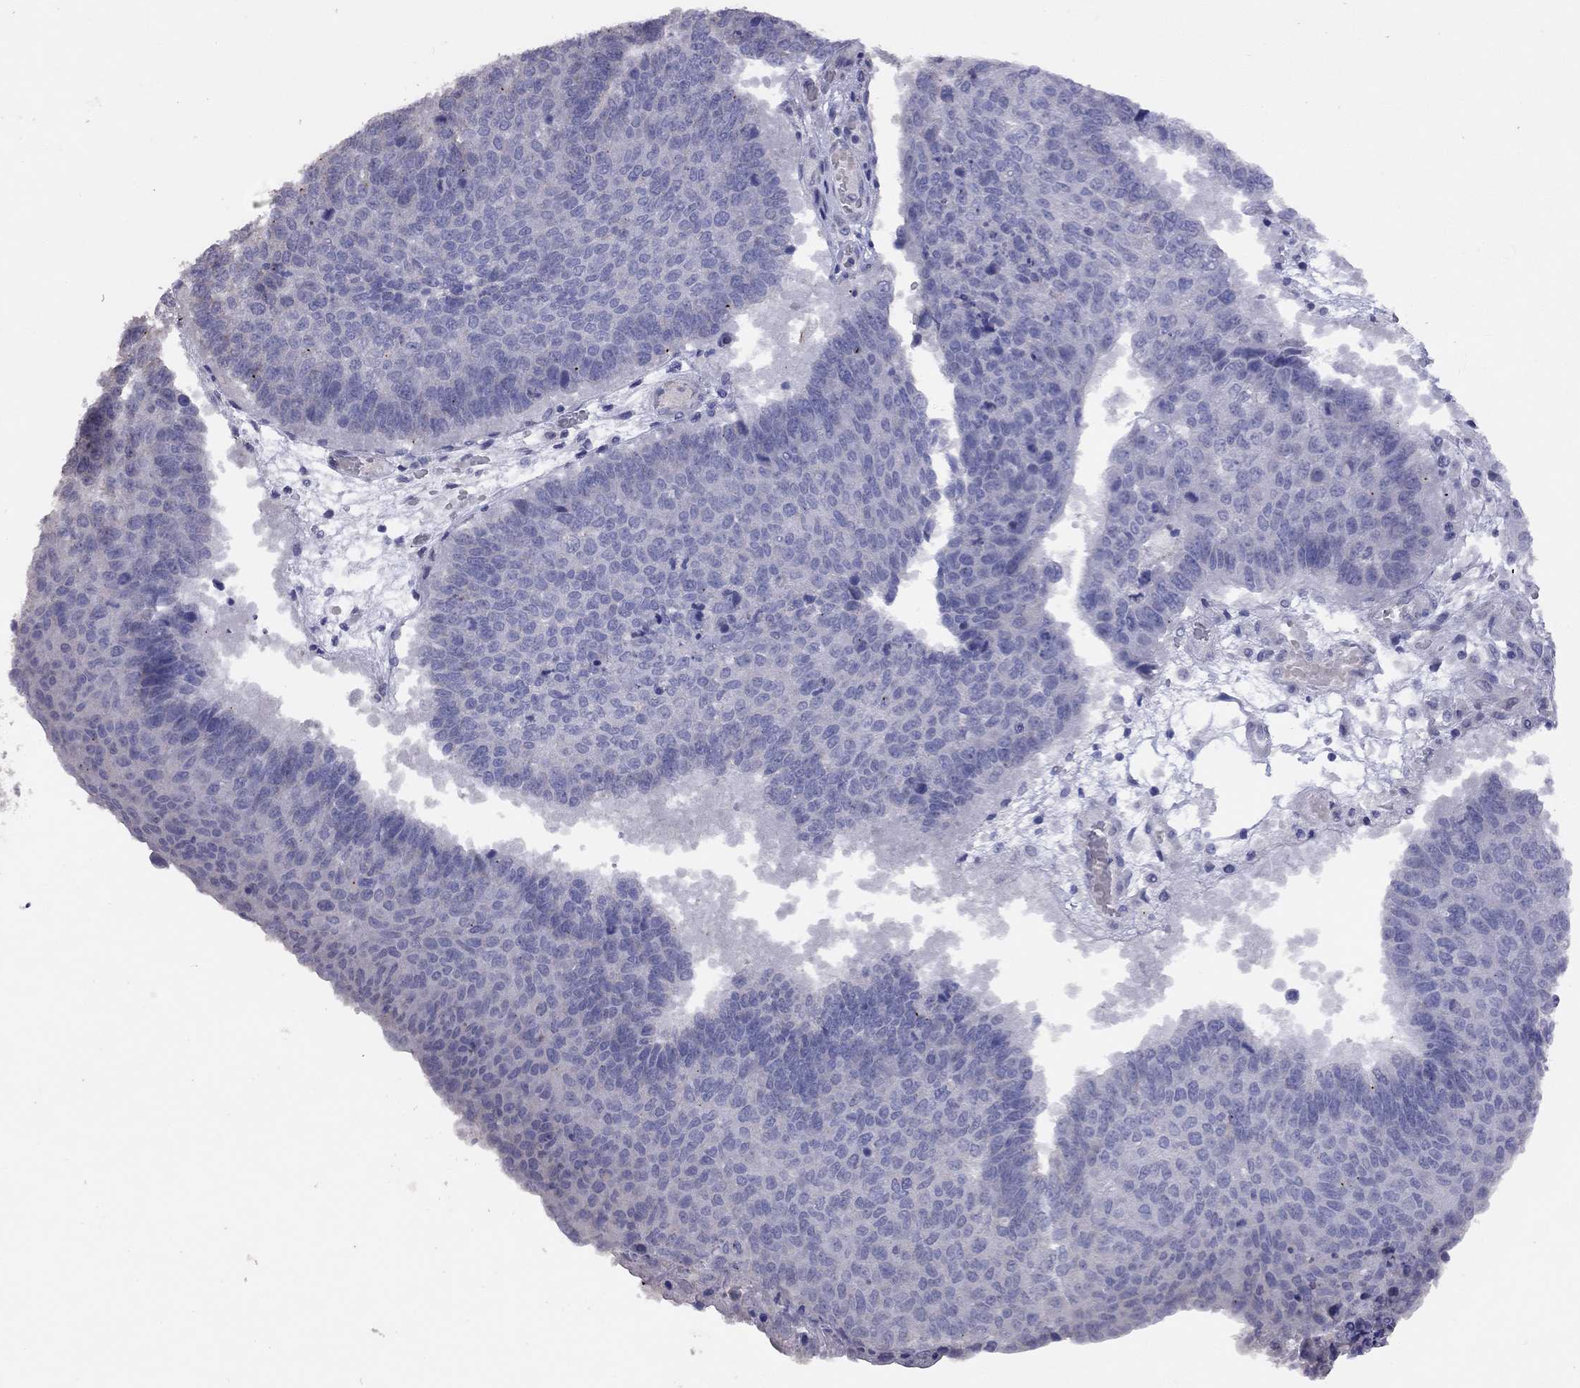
{"staining": {"intensity": "negative", "quantity": "none", "location": "none"}, "tissue": "lung cancer", "cell_type": "Tumor cells", "image_type": "cancer", "snomed": [{"axis": "morphology", "description": "Squamous cell carcinoma, NOS"}, {"axis": "topography", "description": "Lung"}], "caption": "This is a micrograph of immunohistochemistry staining of lung cancer, which shows no expression in tumor cells.", "gene": "SYTL2", "patient": {"sex": "male", "age": 73}}